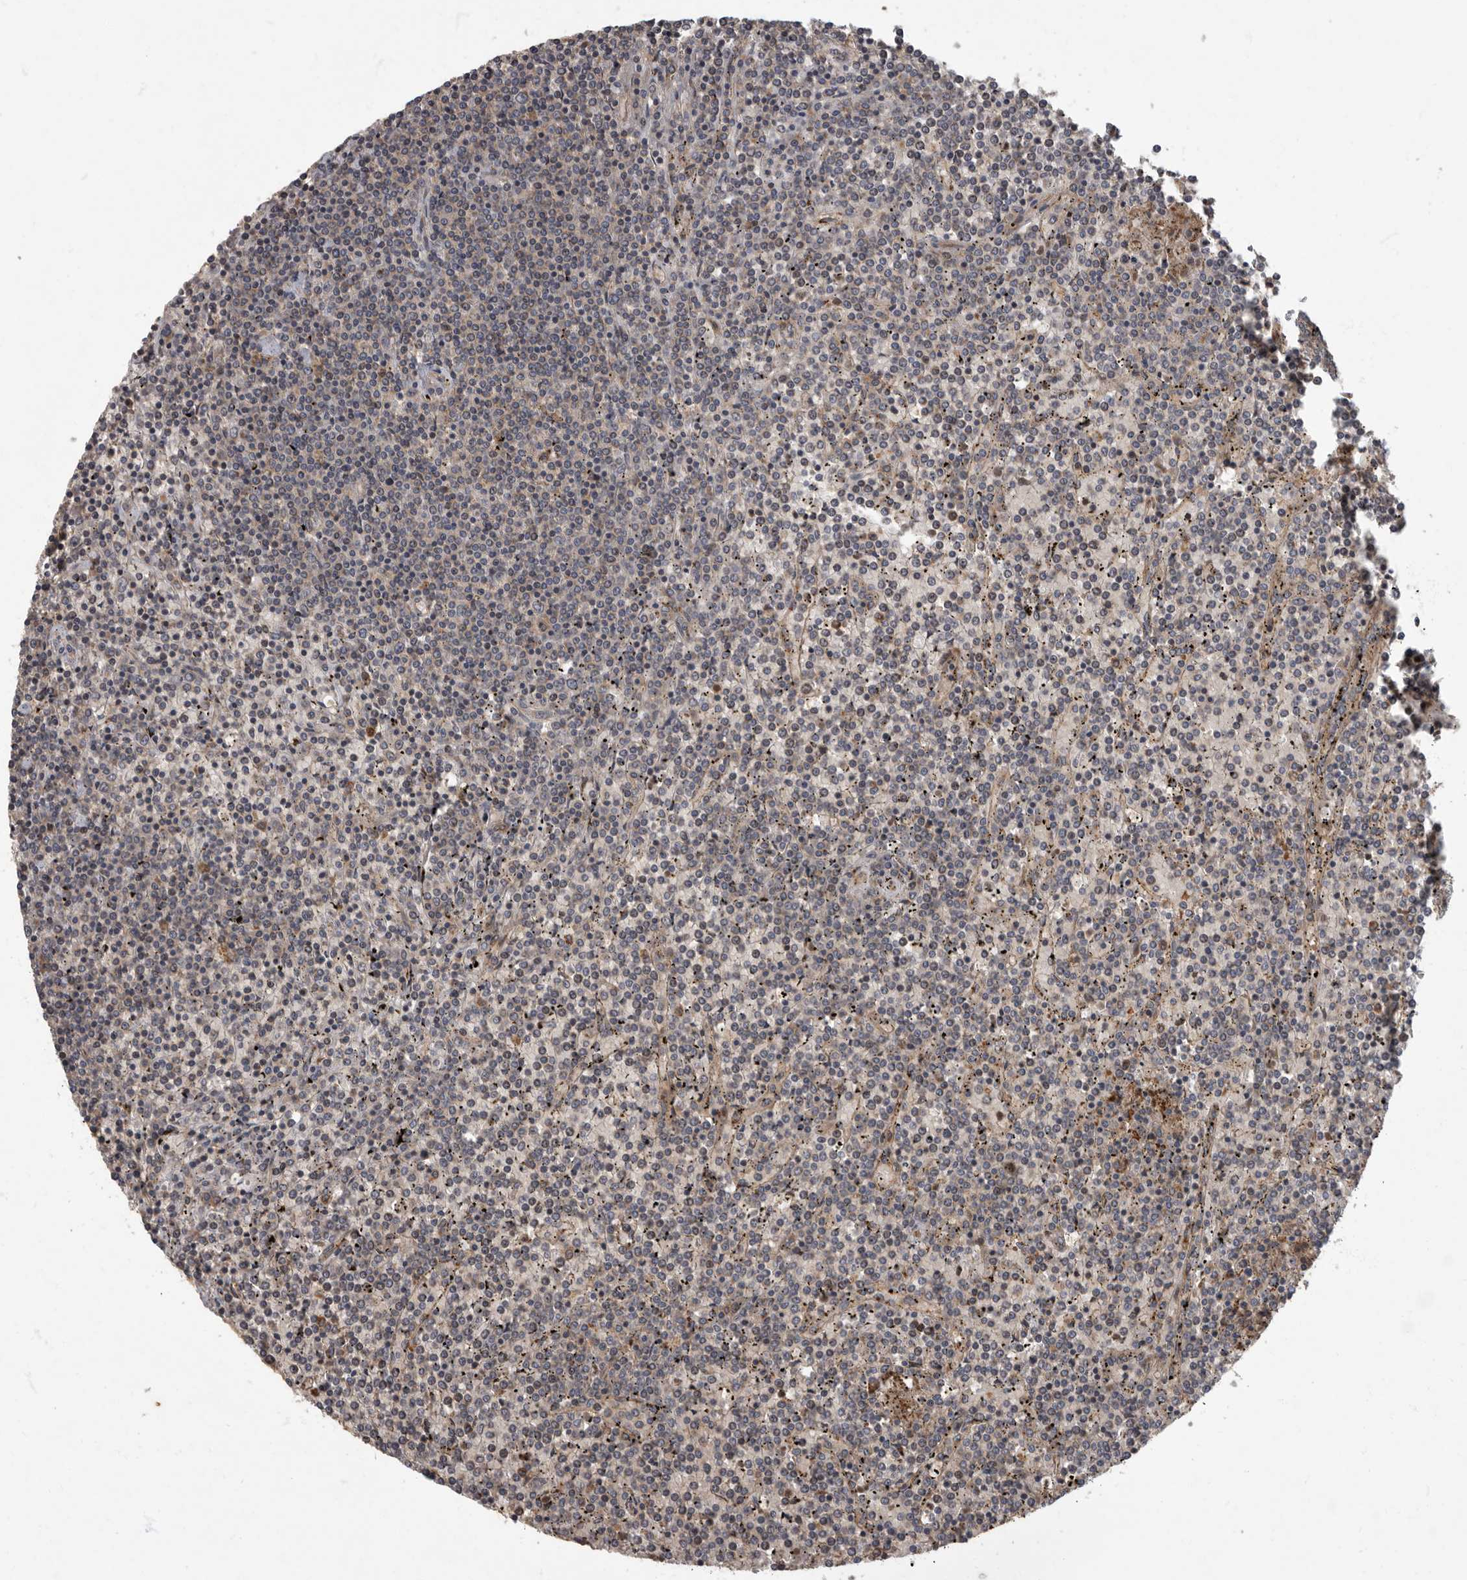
{"staining": {"intensity": "negative", "quantity": "none", "location": "none"}, "tissue": "lymphoma", "cell_type": "Tumor cells", "image_type": "cancer", "snomed": [{"axis": "morphology", "description": "Malignant lymphoma, non-Hodgkin's type, Low grade"}, {"axis": "topography", "description": "Spleen"}], "caption": "There is no significant positivity in tumor cells of lymphoma. The staining is performed using DAB brown chromogen with nuclei counter-stained in using hematoxylin.", "gene": "IQCK", "patient": {"sex": "female", "age": 19}}